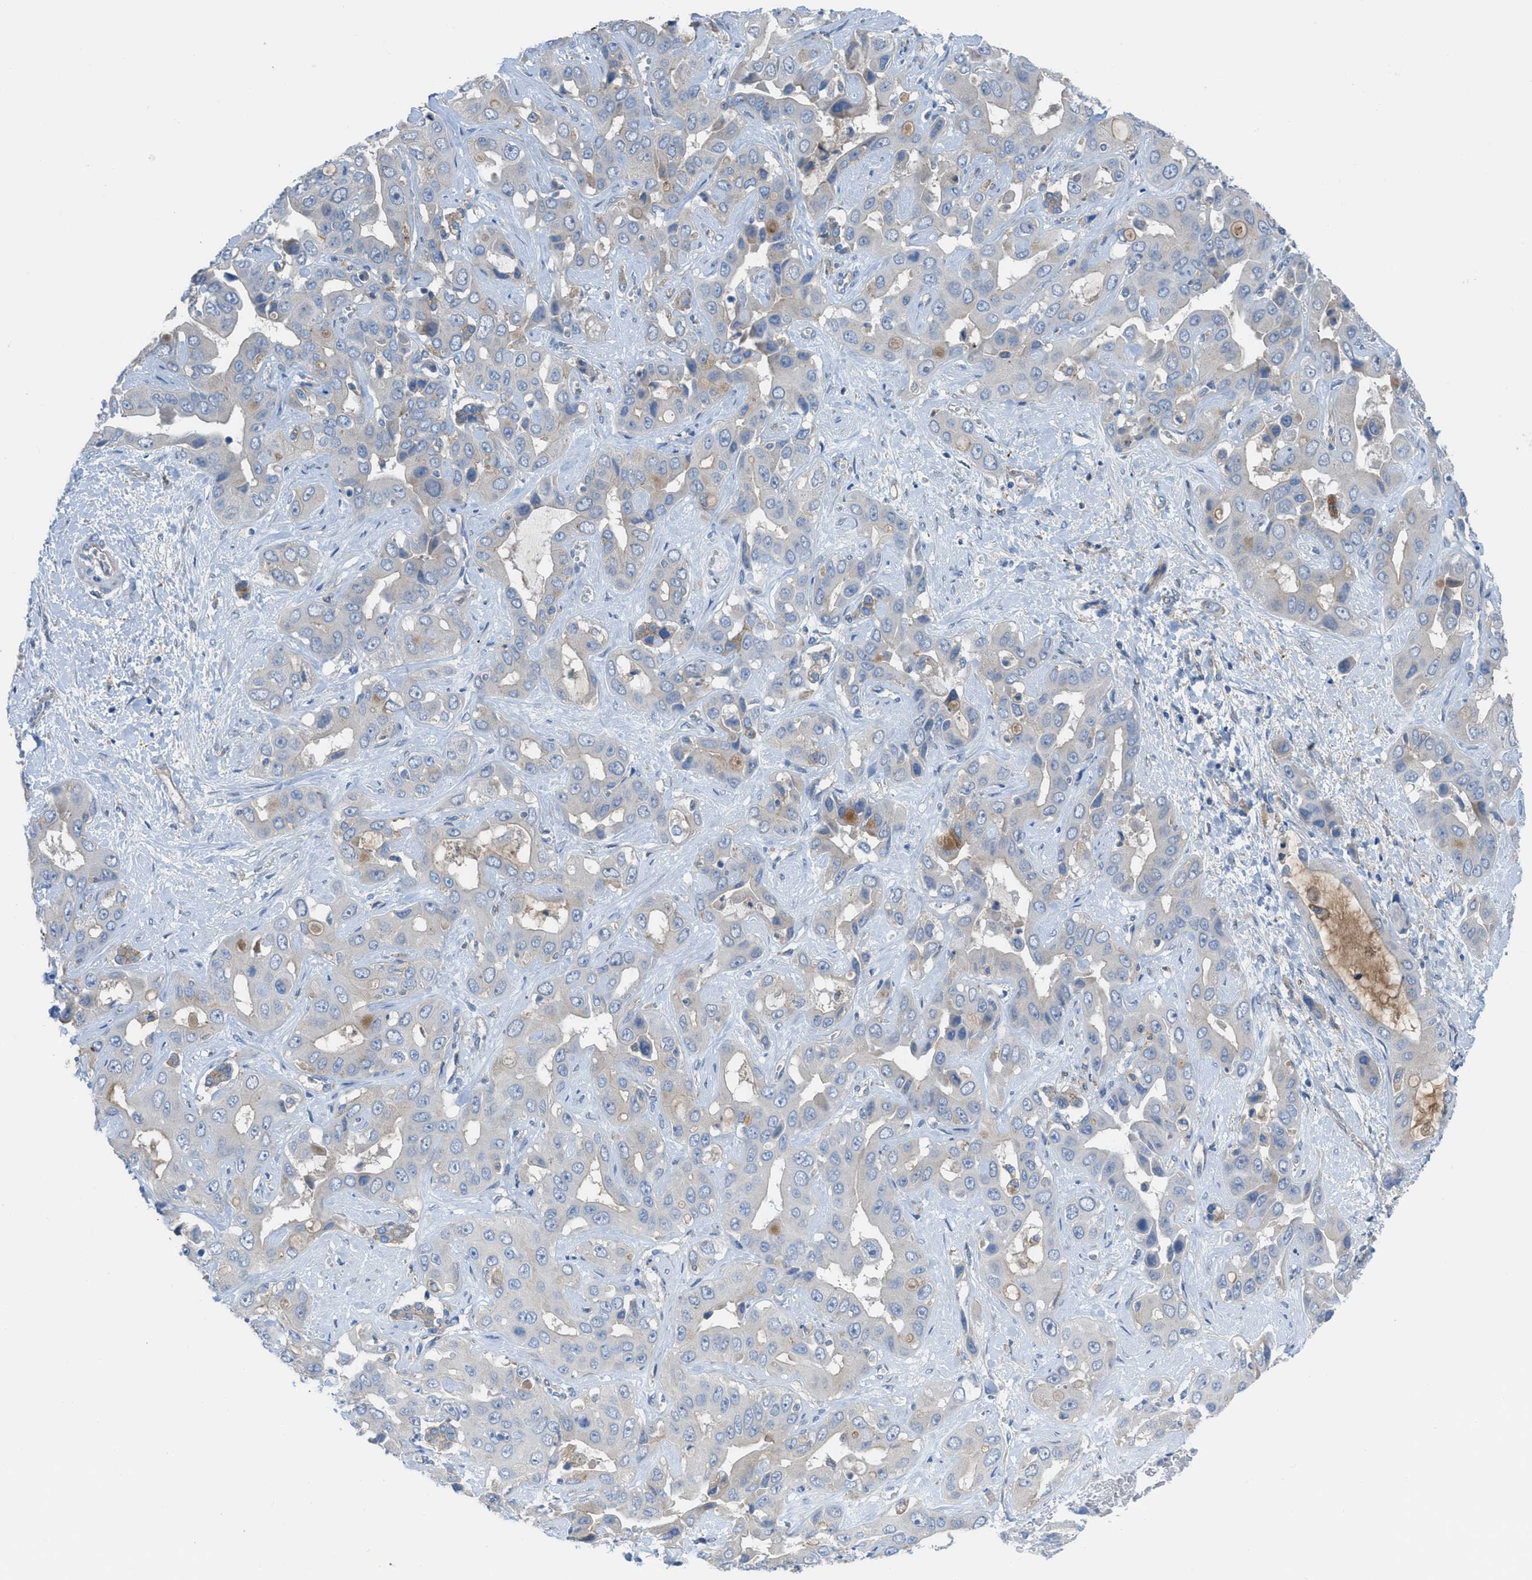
{"staining": {"intensity": "weak", "quantity": "<25%", "location": "cytoplasmic/membranous"}, "tissue": "liver cancer", "cell_type": "Tumor cells", "image_type": "cancer", "snomed": [{"axis": "morphology", "description": "Cholangiocarcinoma"}, {"axis": "topography", "description": "Liver"}], "caption": "IHC image of neoplastic tissue: human liver cholangiocarcinoma stained with DAB shows no significant protein staining in tumor cells.", "gene": "EGFR", "patient": {"sex": "female", "age": 52}}